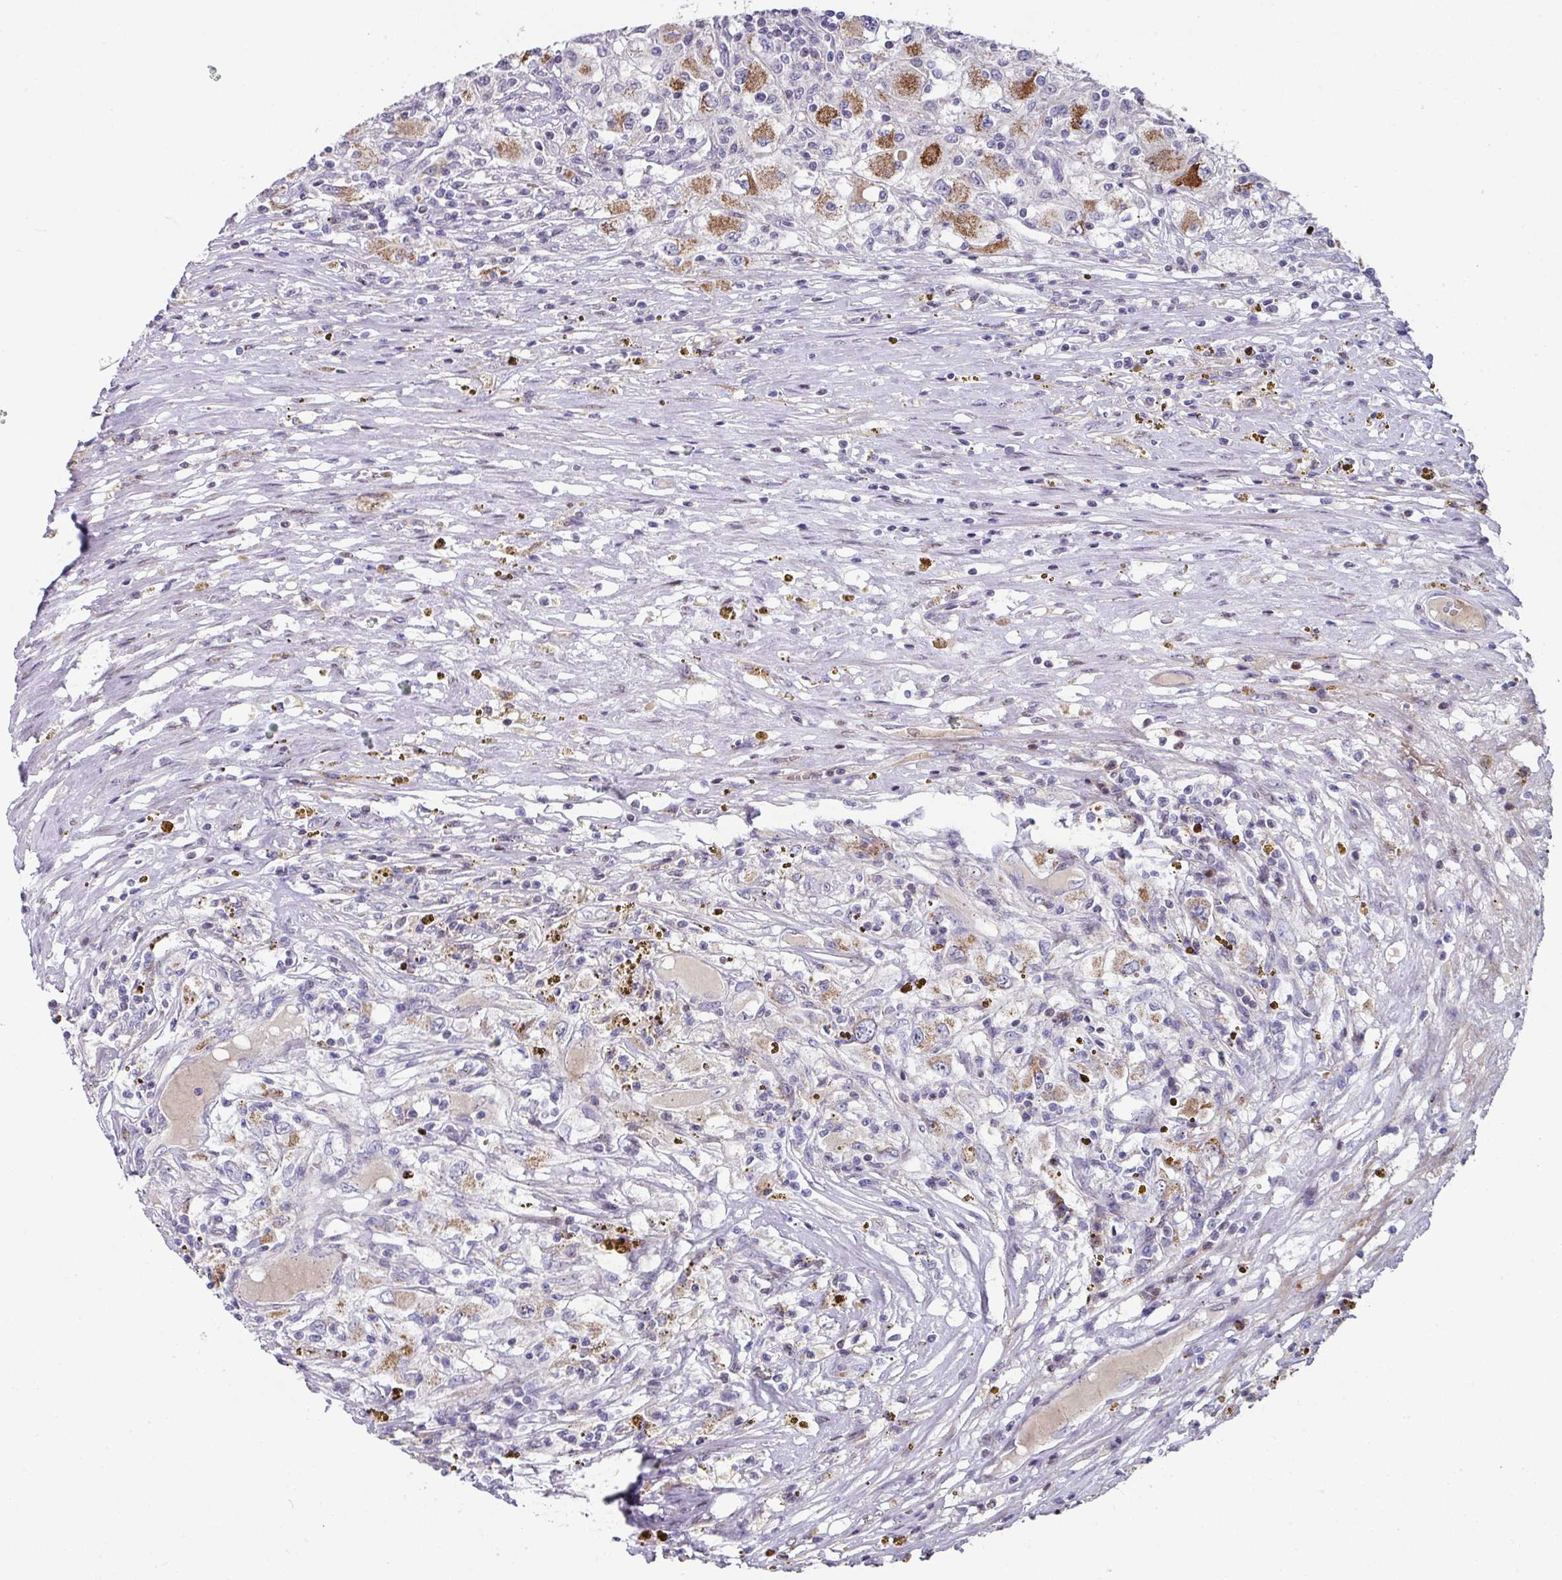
{"staining": {"intensity": "moderate", "quantity": "<25%", "location": "cytoplasmic/membranous"}, "tissue": "renal cancer", "cell_type": "Tumor cells", "image_type": "cancer", "snomed": [{"axis": "morphology", "description": "Adenocarcinoma, NOS"}, {"axis": "topography", "description": "Kidney"}], "caption": "Human renal adenocarcinoma stained for a protein (brown) displays moderate cytoplasmic/membranous positive positivity in approximately <25% of tumor cells.", "gene": "CBX7", "patient": {"sex": "female", "age": 67}}